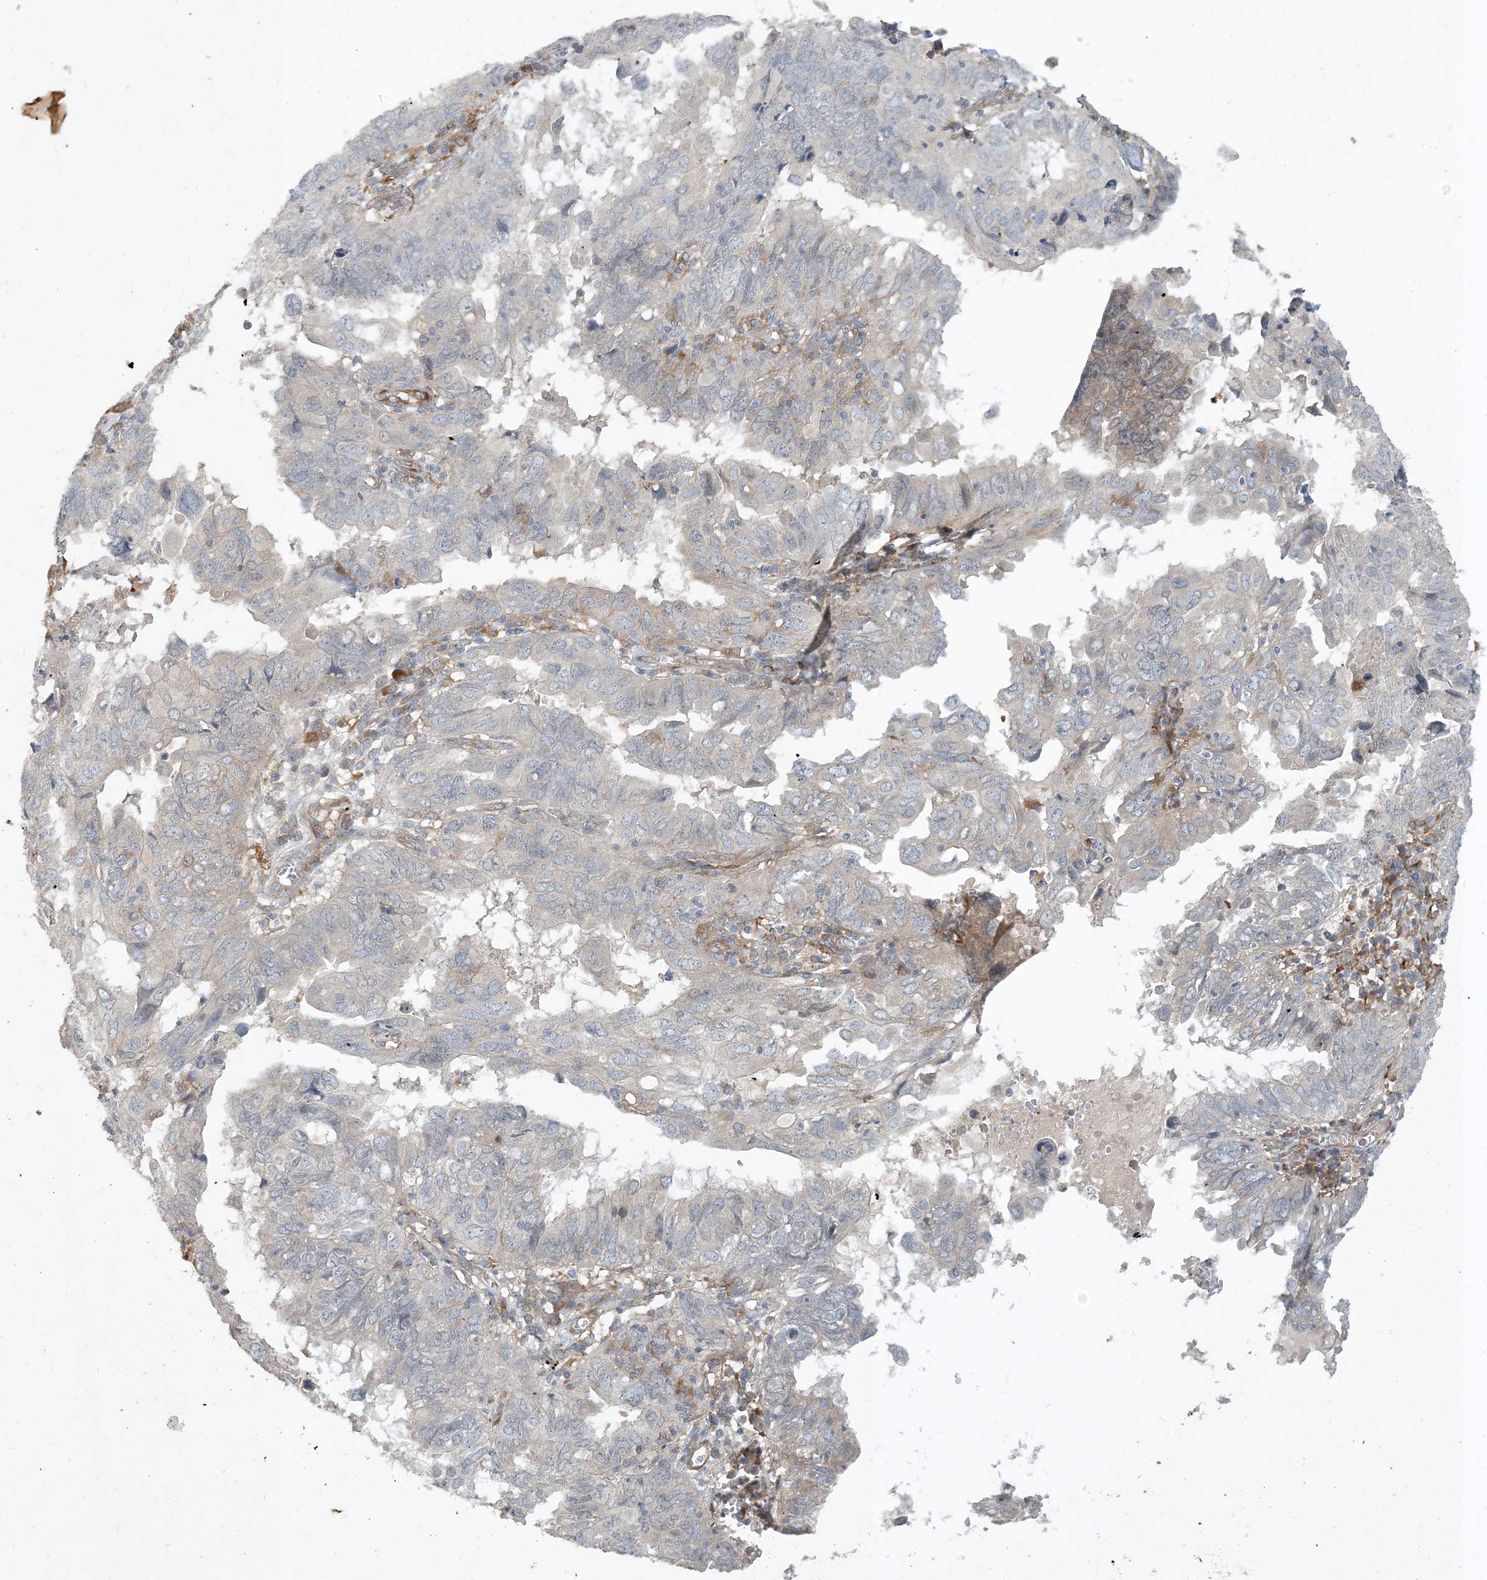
{"staining": {"intensity": "negative", "quantity": "none", "location": "none"}, "tissue": "endometrial cancer", "cell_type": "Tumor cells", "image_type": "cancer", "snomed": [{"axis": "morphology", "description": "Adenocarcinoma, NOS"}, {"axis": "topography", "description": "Uterus"}], "caption": "Histopathology image shows no protein expression in tumor cells of endometrial adenocarcinoma tissue. The staining is performed using DAB brown chromogen with nuclei counter-stained in using hematoxylin.", "gene": "CDS1", "patient": {"sex": "female", "age": 77}}